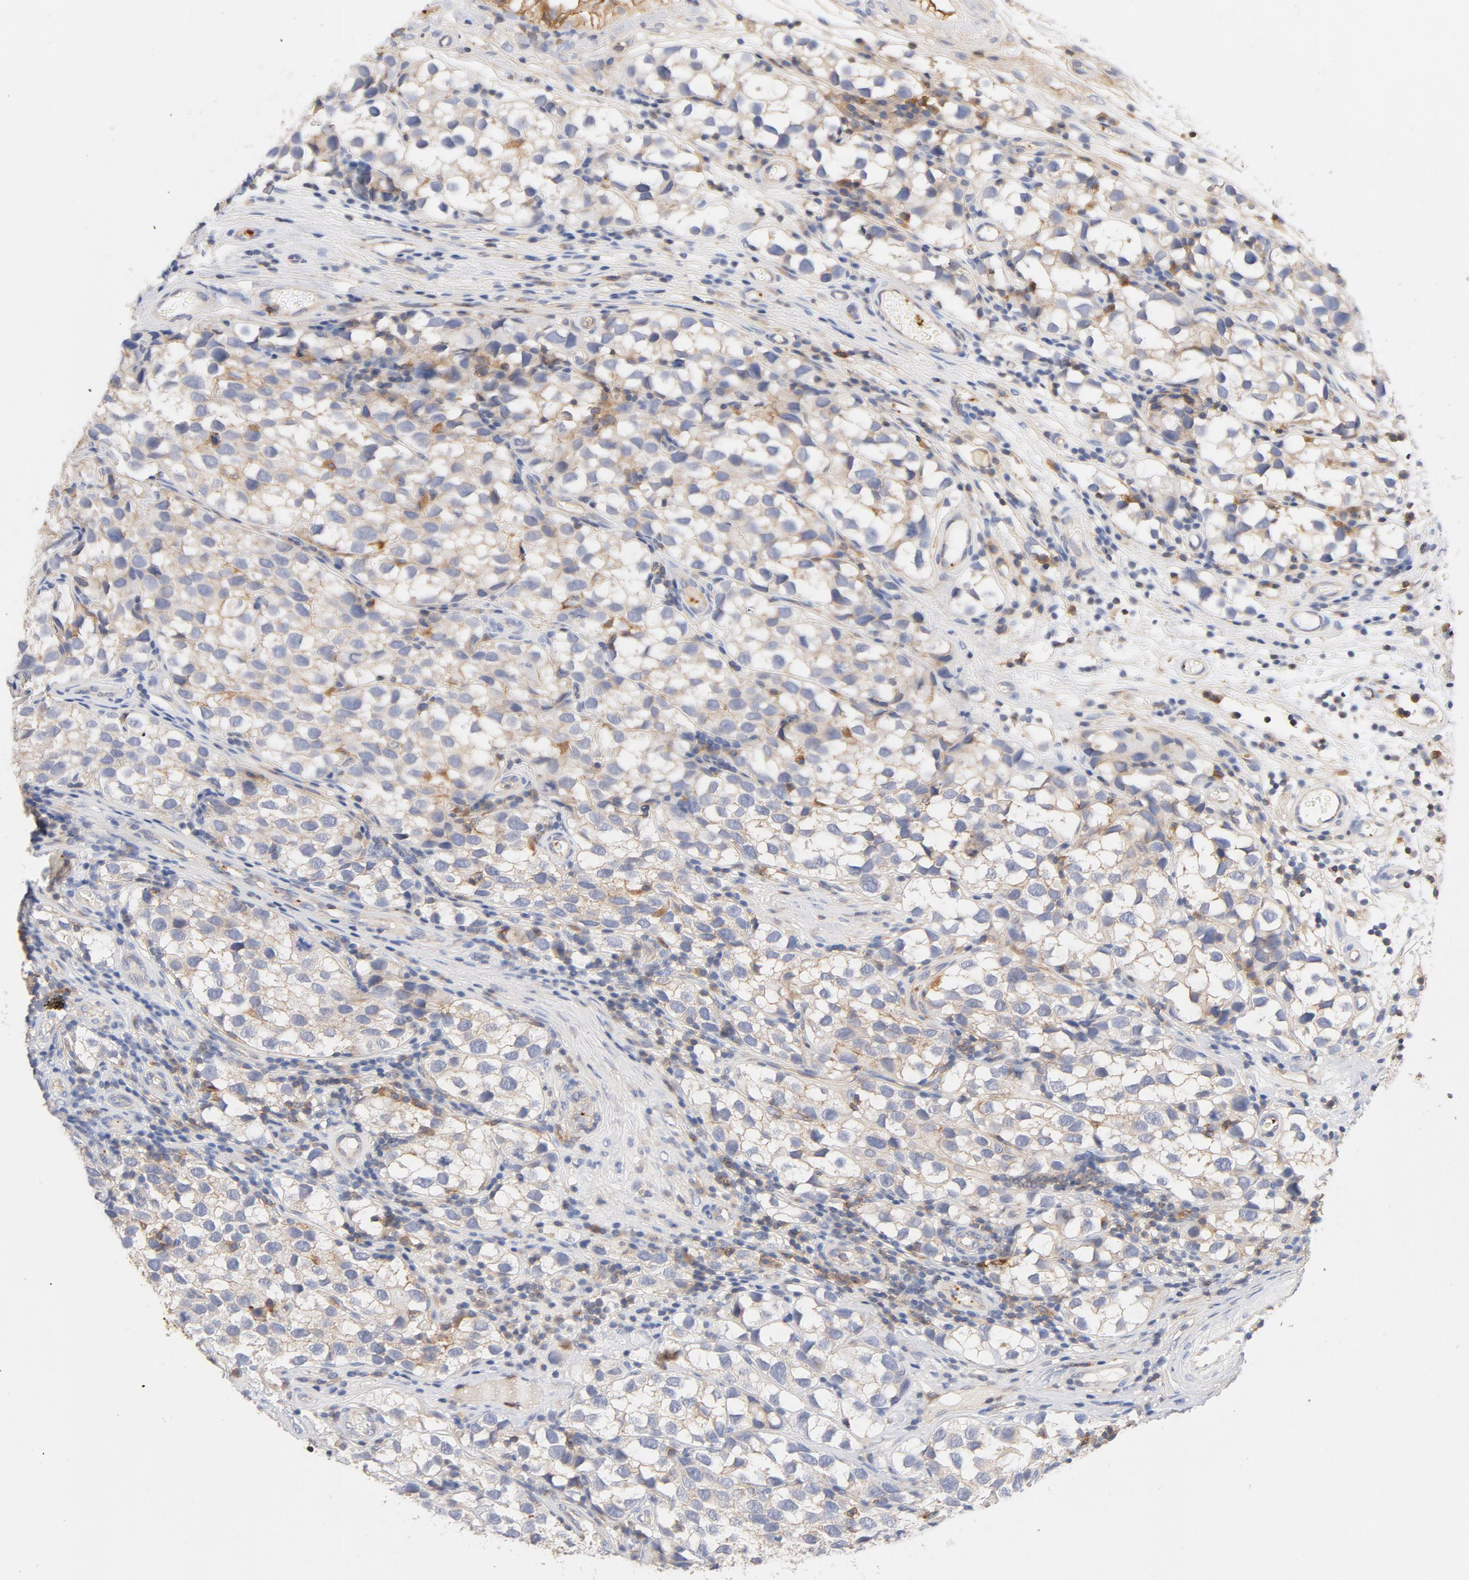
{"staining": {"intensity": "weak", "quantity": "25%-75%", "location": "cytoplasmic/membranous"}, "tissue": "testis cancer", "cell_type": "Tumor cells", "image_type": "cancer", "snomed": [{"axis": "morphology", "description": "Seminoma, NOS"}, {"axis": "topography", "description": "Testis"}], "caption": "Testis seminoma was stained to show a protein in brown. There is low levels of weak cytoplasmic/membranous positivity in approximately 25%-75% of tumor cells.", "gene": "SRC", "patient": {"sex": "male", "age": 39}}